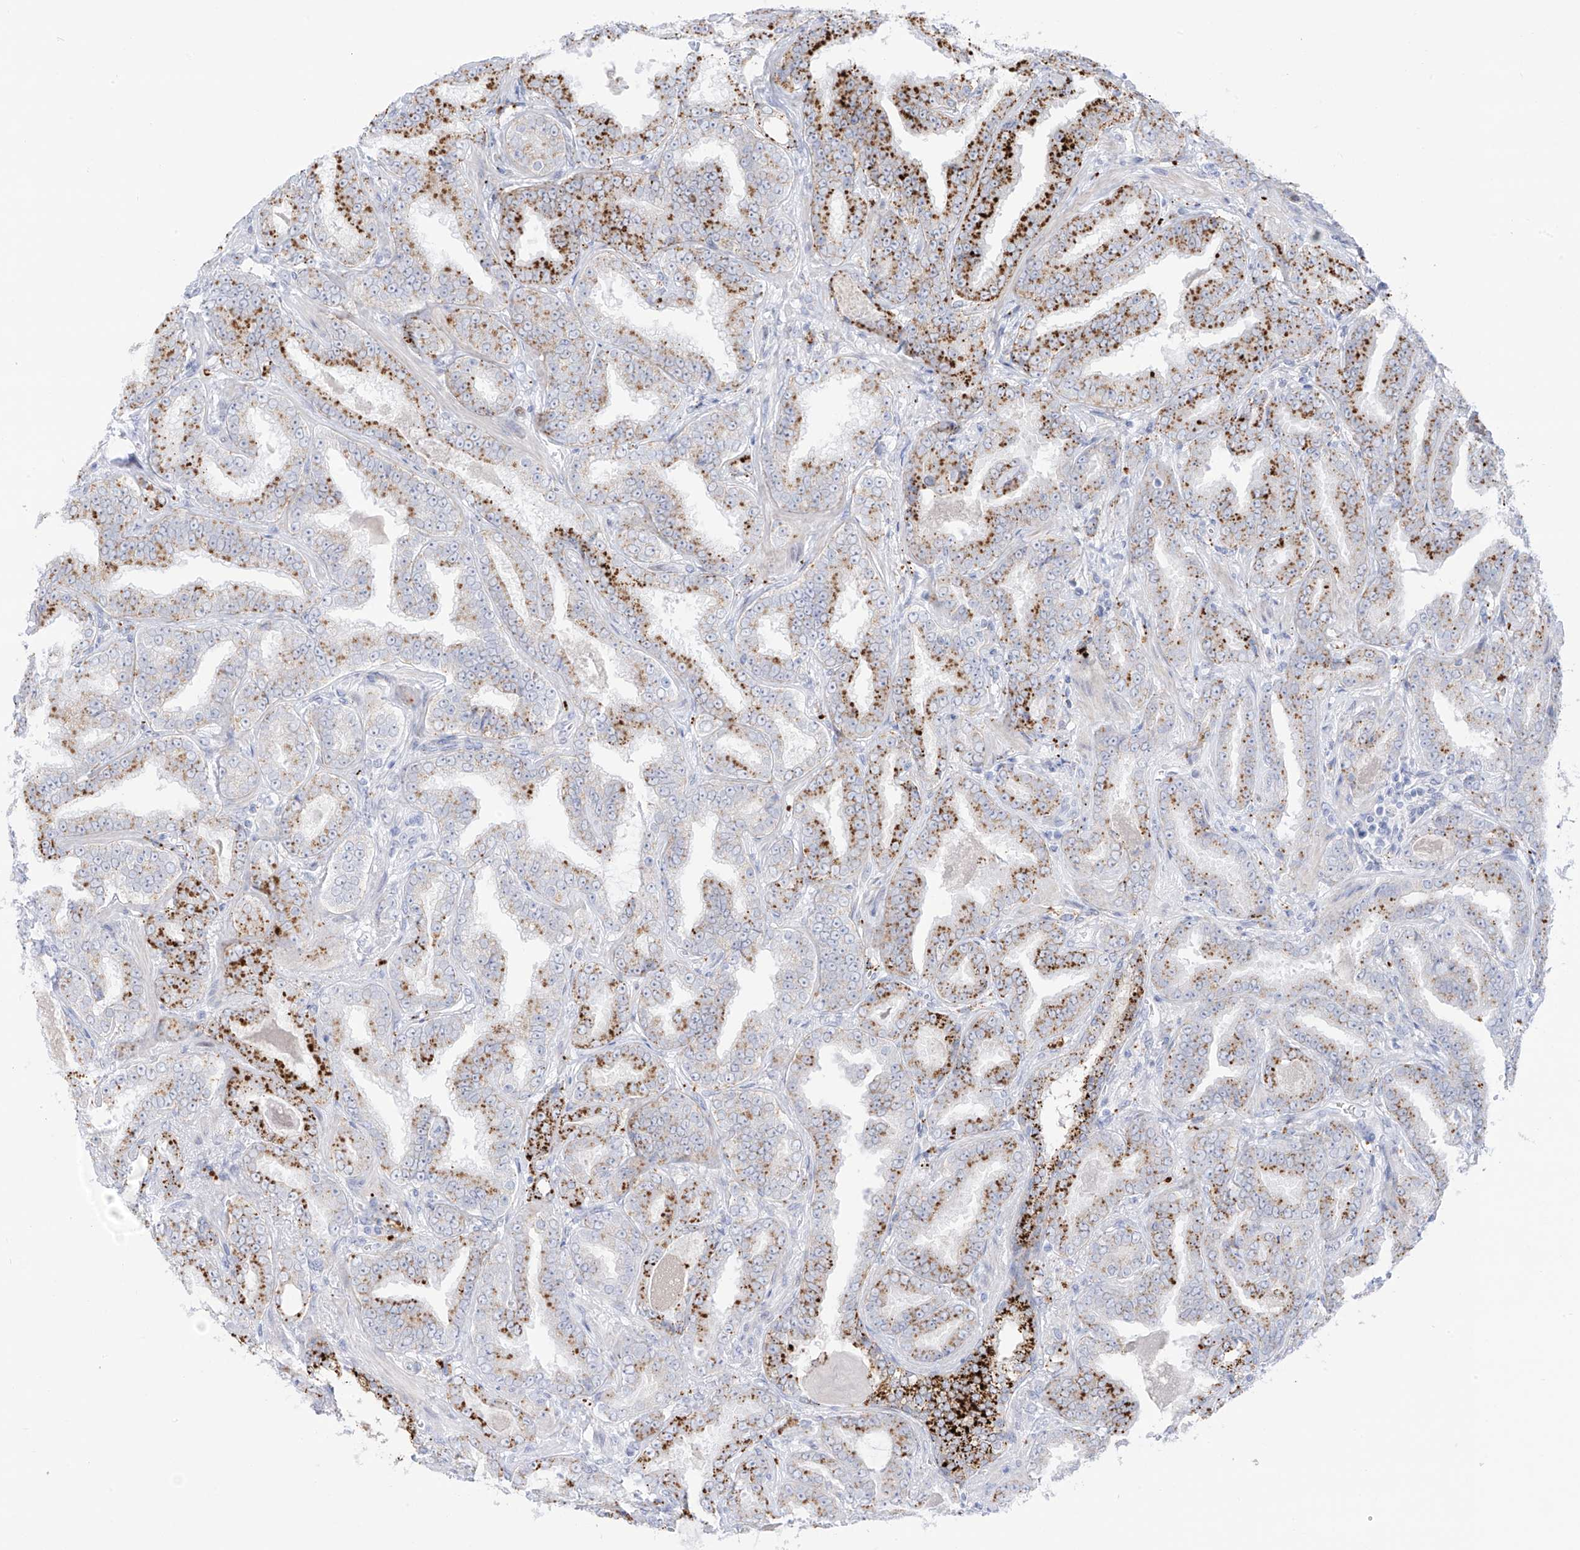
{"staining": {"intensity": "strong", "quantity": "25%-75%", "location": "cytoplasmic/membranous"}, "tissue": "prostate cancer", "cell_type": "Tumor cells", "image_type": "cancer", "snomed": [{"axis": "morphology", "description": "Adenocarcinoma, Low grade"}, {"axis": "topography", "description": "Prostate"}], "caption": "Approximately 25%-75% of tumor cells in human prostate low-grade adenocarcinoma demonstrate strong cytoplasmic/membranous protein staining as visualized by brown immunohistochemical staining.", "gene": "PSPH", "patient": {"sex": "male", "age": 60}}